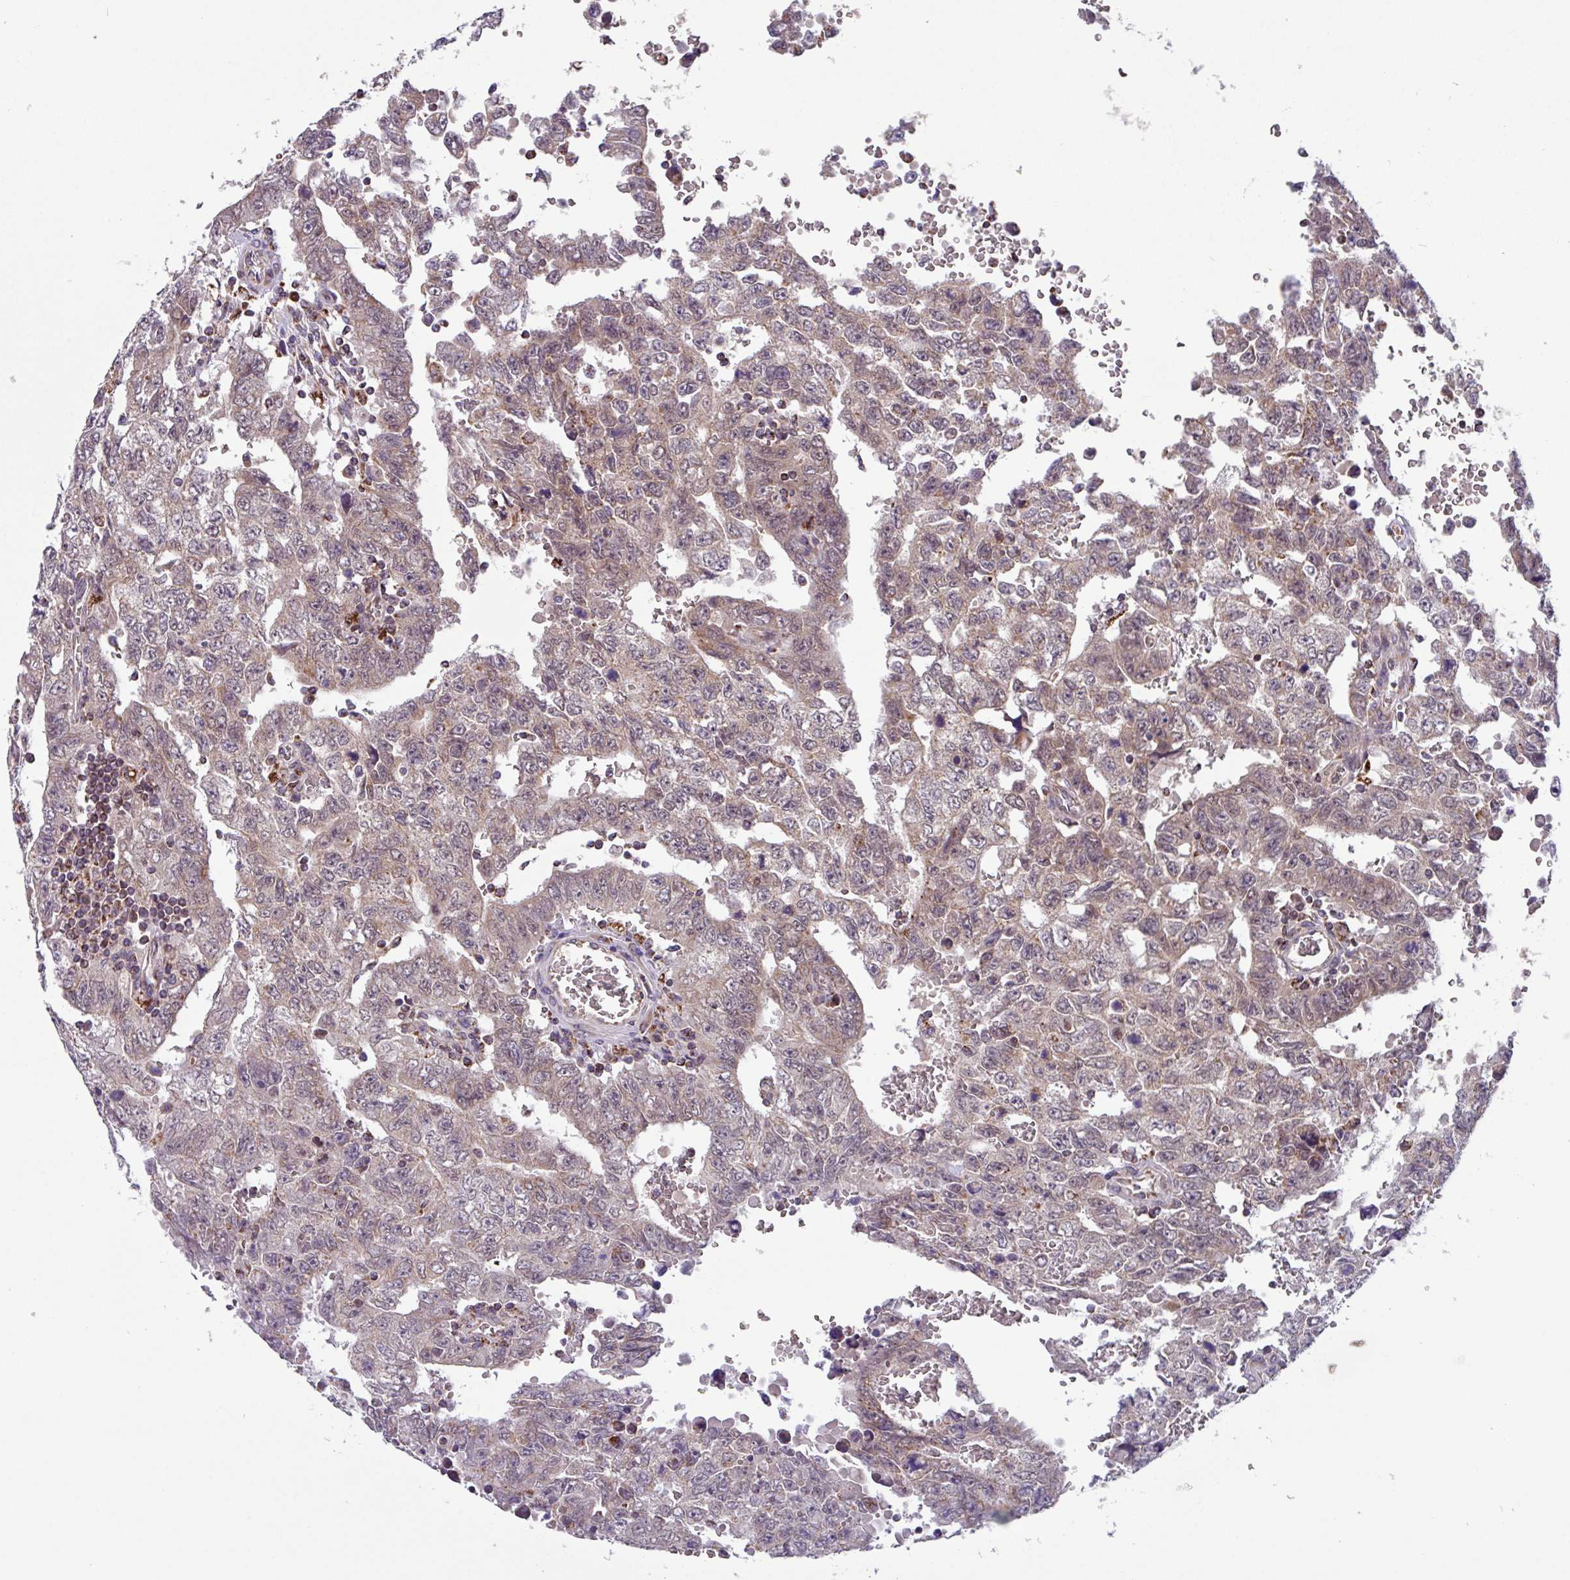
{"staining": {"intensity": "weak", "quantity": "25%-75%", "location": "cytoplasmic/membranous"}, "tissue": "testis cancer", "cell_type": "Tumor cells", "image_type": "cancer", "snomed": [{"axis": "morphology", "description": "Carcinoma, Embryonal, NOS"}, {"axis": "topography", "description": "Testis"}], "caption": "Embryonal carcinoma (testis) tissue demonstrates weak cytoplasmic/membranous expression in about 25%-75% of tumor cells, visualized by immunohistochemistry.", "gene": "AKIRIN1", "patient": {"sex": "male", "age": 26}}